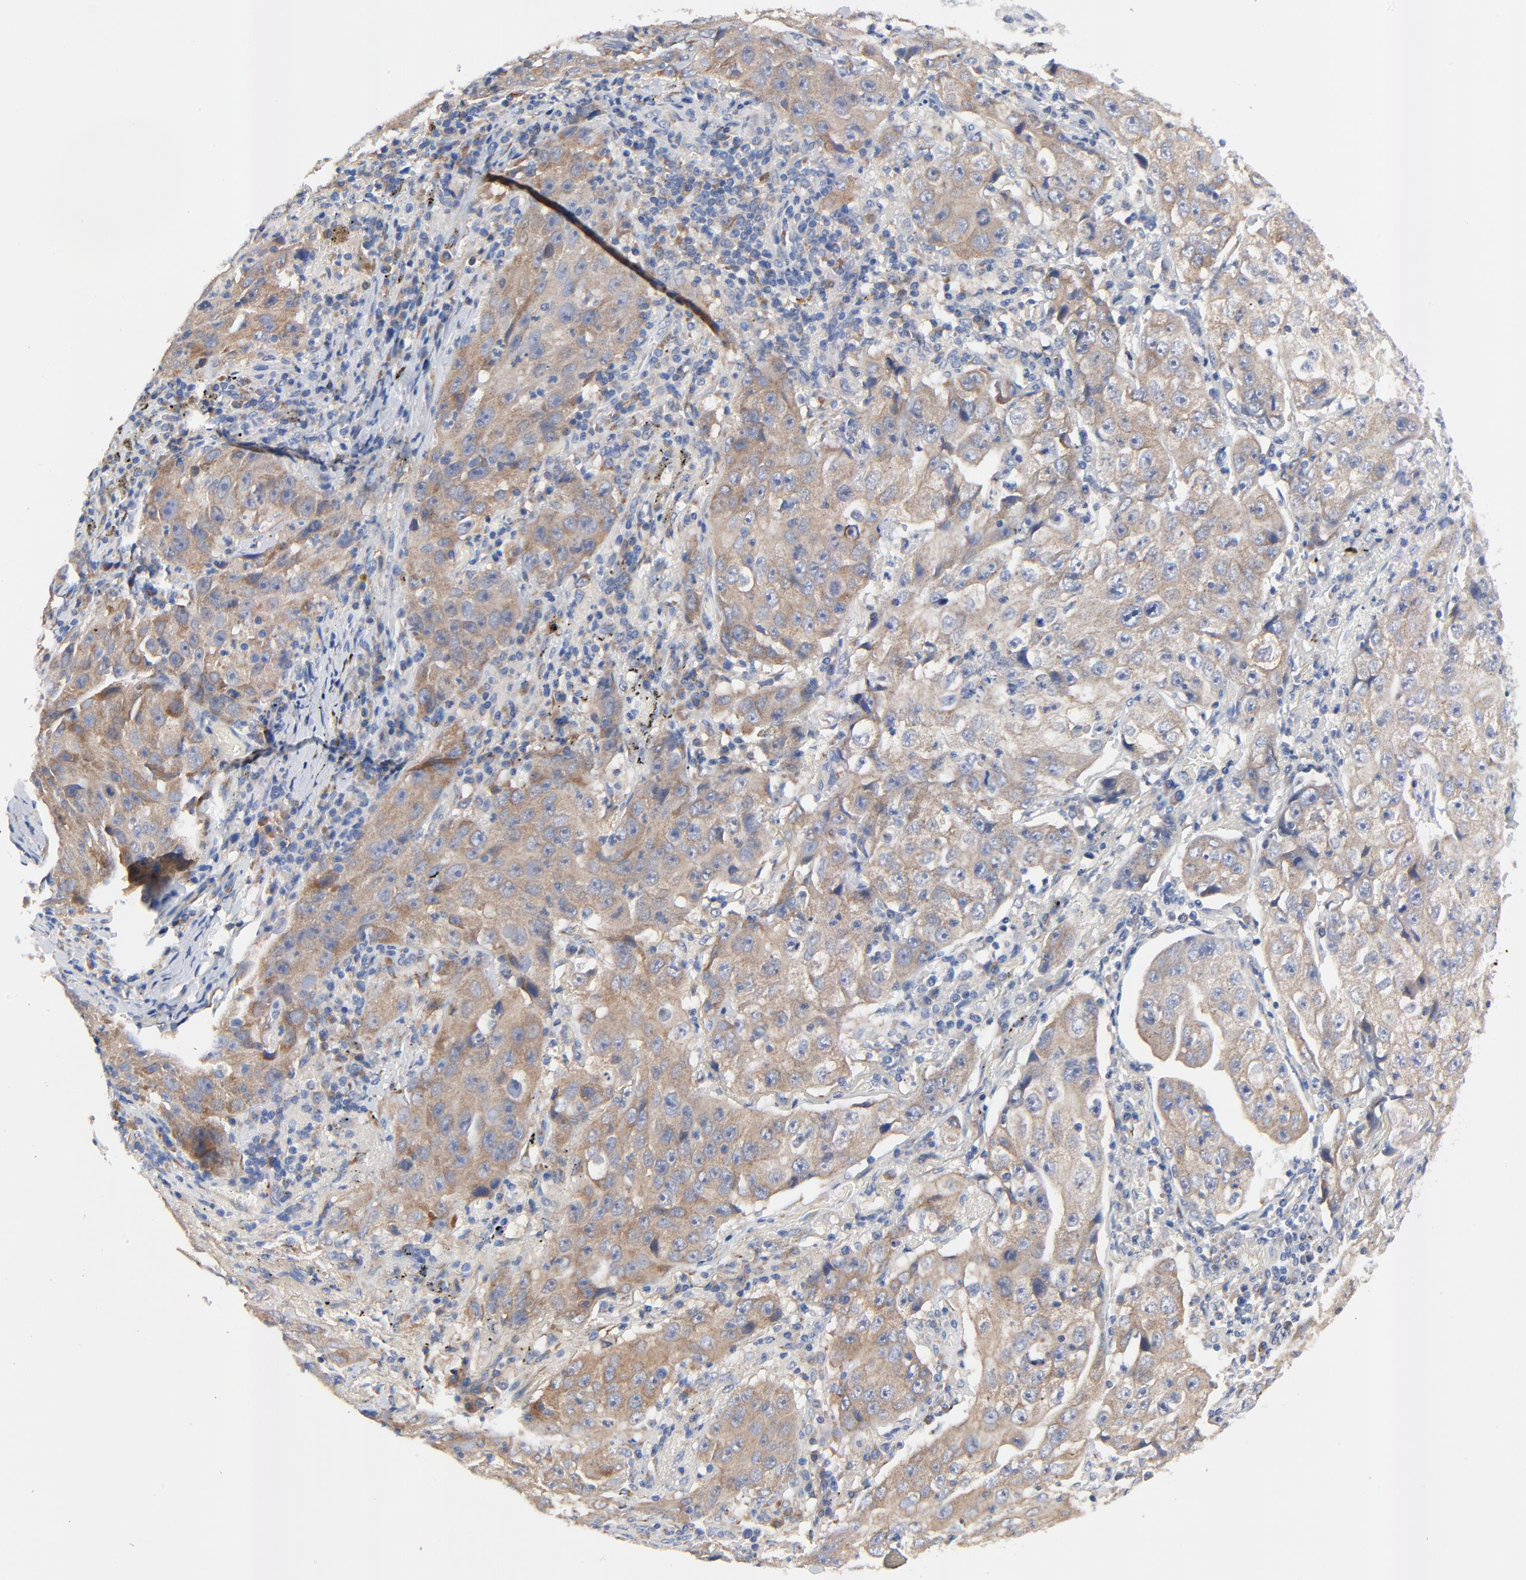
{"staining": {"intensity": "moderate", "quantity": ">75%", "location": "cytoplasmic/membranous"}, "tissue": "lung cancer", "cell_type": "Tumor cells", "image_type": "cancer", "snomed": [{"axis": "morphology", "description": "Squamous cell carcinoma, NOS"}, {"axis": "topography", "description": "Lung"}], "caption": "There is medium levels of moderate cytoplasmic/membranous positivity in tumor cells of lung squamous cell carcinoma, as demonstrated by immunohistochemical staining (brown color).", "gene": "VAV2", "patient": {"sex": "male", "age": 64}}